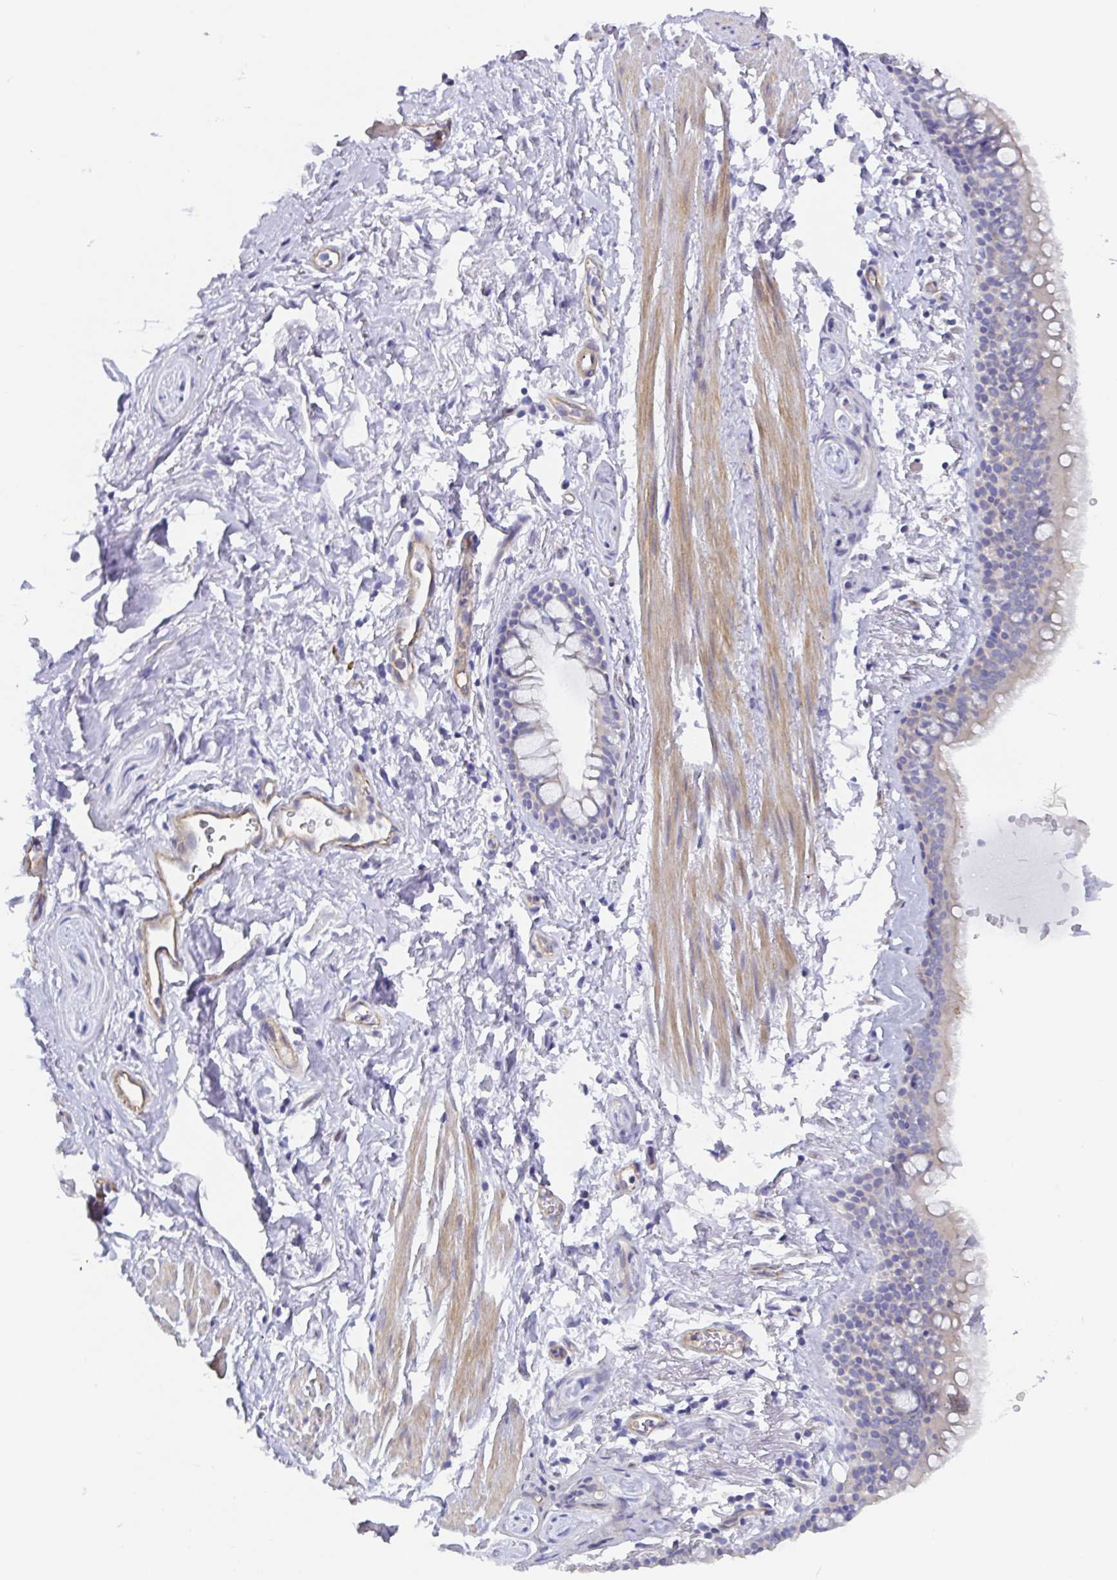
{"staining": {"intensity": "negative", "quantity": "none", "location": "none"}, "tissue": "adipose tissue", "cell_type": "Adipocytes", "image_type": "normal", "snomed": [{"axis": "morphology", "description": "Normal tissue, NOS"}, {"axis": "topography", "description": "Lymph node"}, {"axis": "topography", "description": "Cartilage tissue"}, {"axis": "topography", "description": "Bronchus"}], "caption": "Immunohistochemistry (IHC) image of benign adipose tissue: human adipose tissue stained with DAB reveals no significant protein positivity in adipocytes. (IHC, brightfield microscopy, high magnification).", "gene": "TRAM2", "patient": {"sex": "female", "age": 70}}